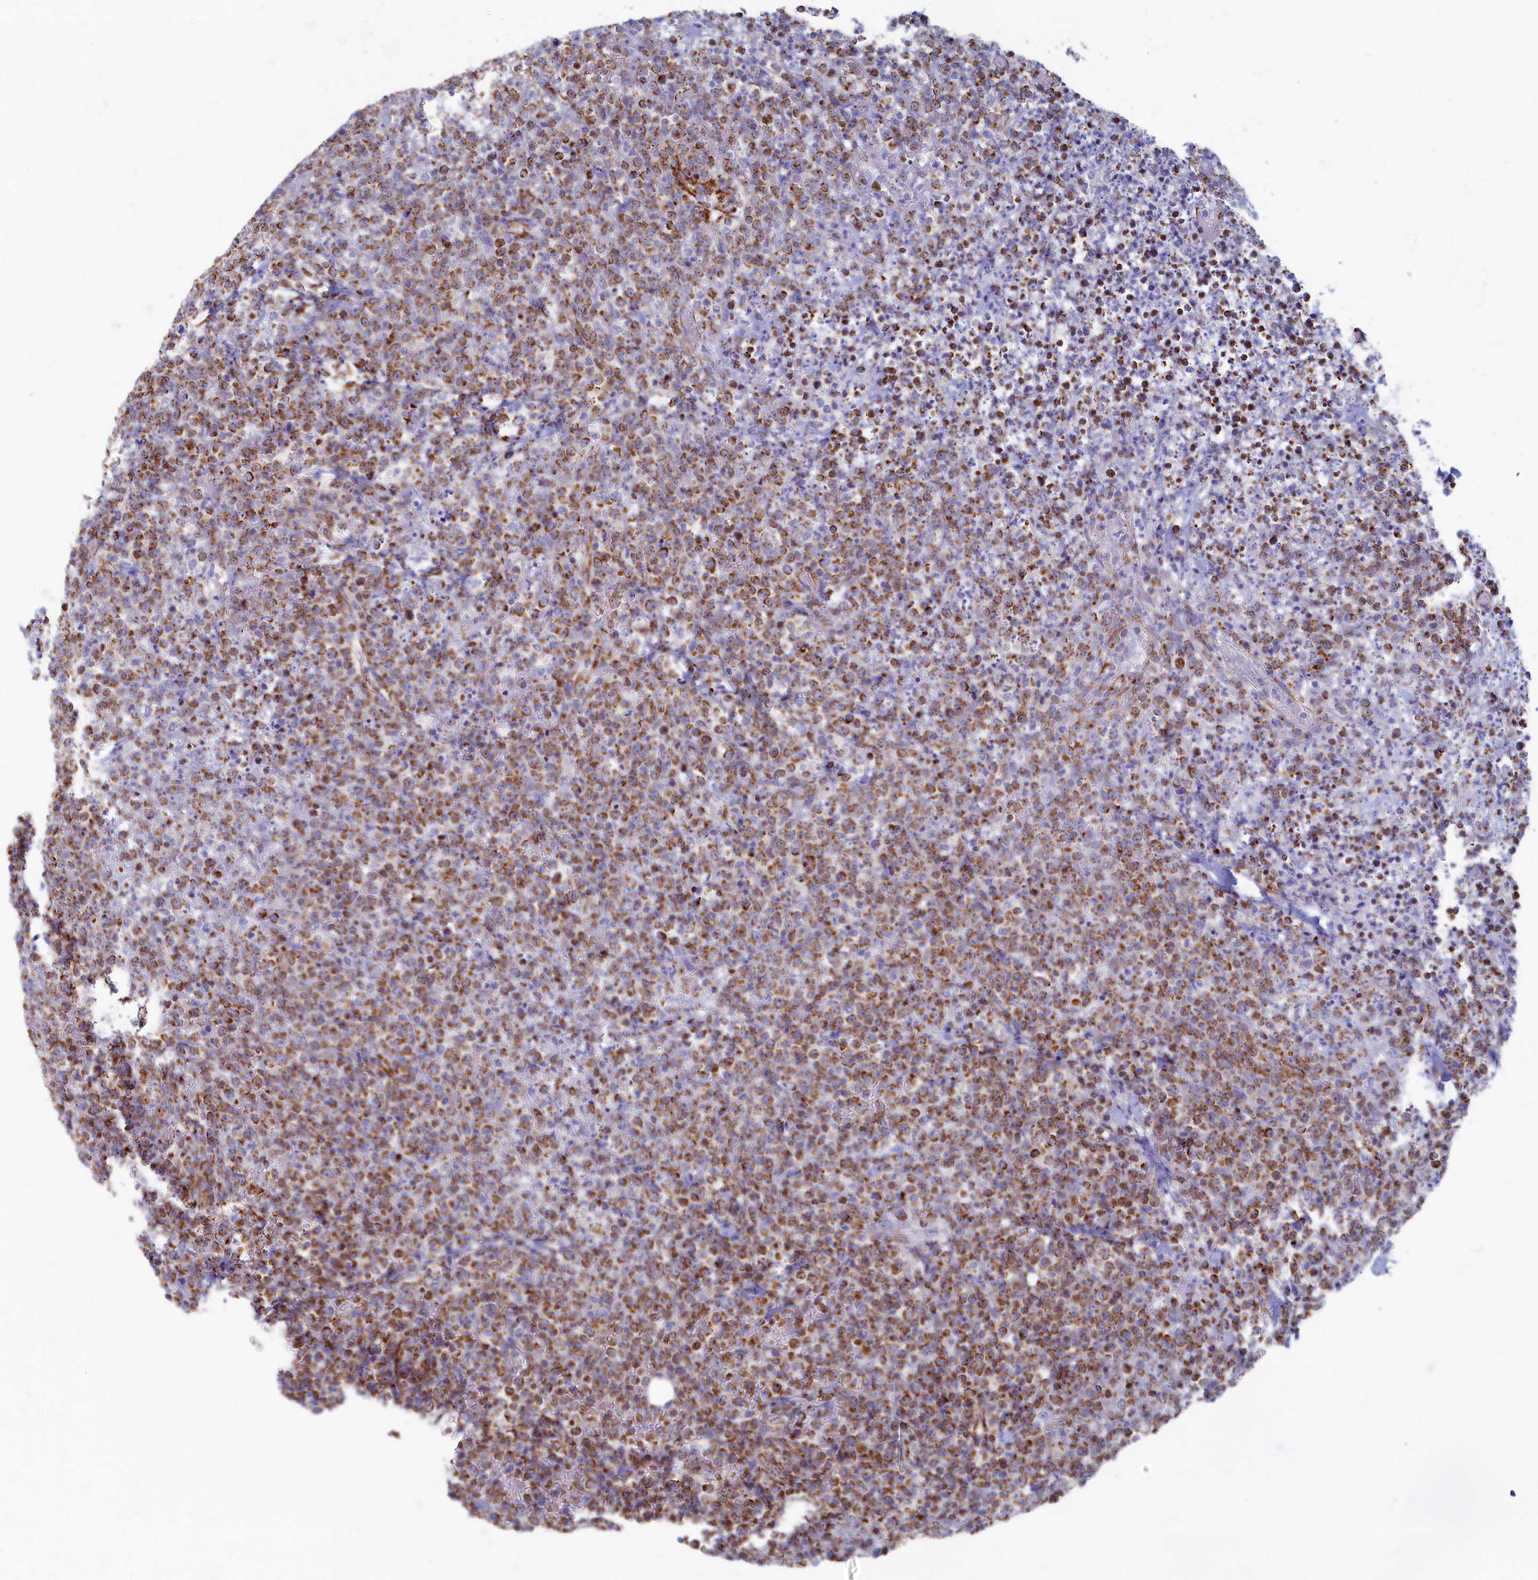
{"staining": {"intensity": "moderate", "quantity": ">75%", "location": "cytoplasmic/membranous"}, "tissue": "lymphoma", "cell_type": "Tumor cells", "image_type": "cancer", "snomed": [{"axis": "morphology", "description": "Malignant lymphoma, non-Hodgkin's type, High grade"}, {"axis": "topography", "description": "Colon"}], "caption": "Protein expression by IHC exhibits moderate cytoplasmic/membranous staining in approximately >75% of tumor cells in lymphoma. The staining was performed using DAB (3,3'-diaminobenzidine), with brown indicating positive protein expression. Nuclei are stained blue with hematoxylin.", "gene": "OCIAD2", "patient": {"sex": "female", "age": 53}}